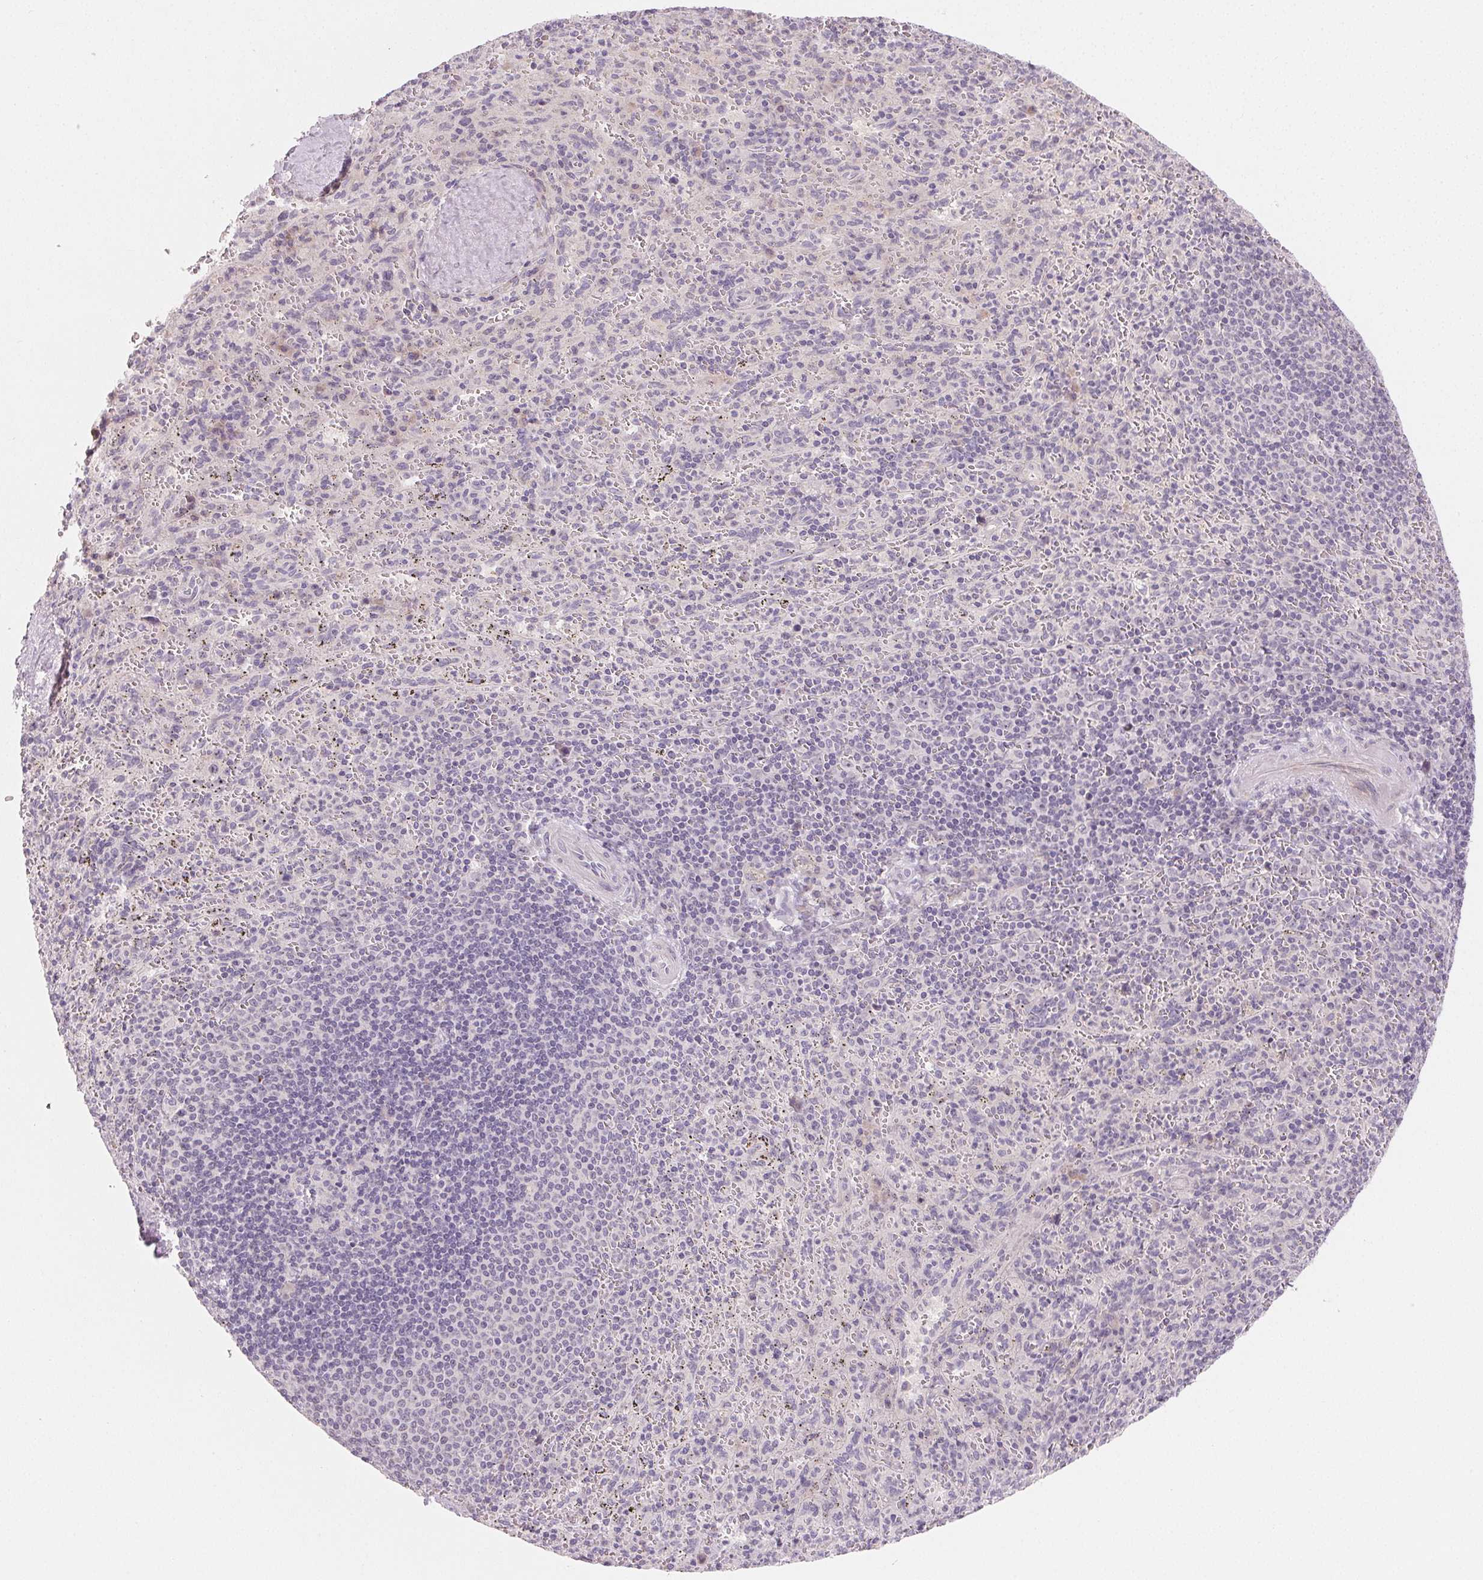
{"staining": {"intensity": "negative", "quantity": "none", "location": "none"}, "tissue": "spleen", "cell_type": "Cells in red pulp", "image_type": "normal", "snomed": [{"axis": "morphology", "description": "Normal tissue, NOS"}, {"axis": "topography", "description": "Spleen"}], "caption": "A high-resolution photomicrograph shows immunohistochemistry staining of benign spleen, which demonstrates no significant expression in cells in red pulp.", "gene": "MYBL1", "patient": {"sex": "male", "age": 57}}